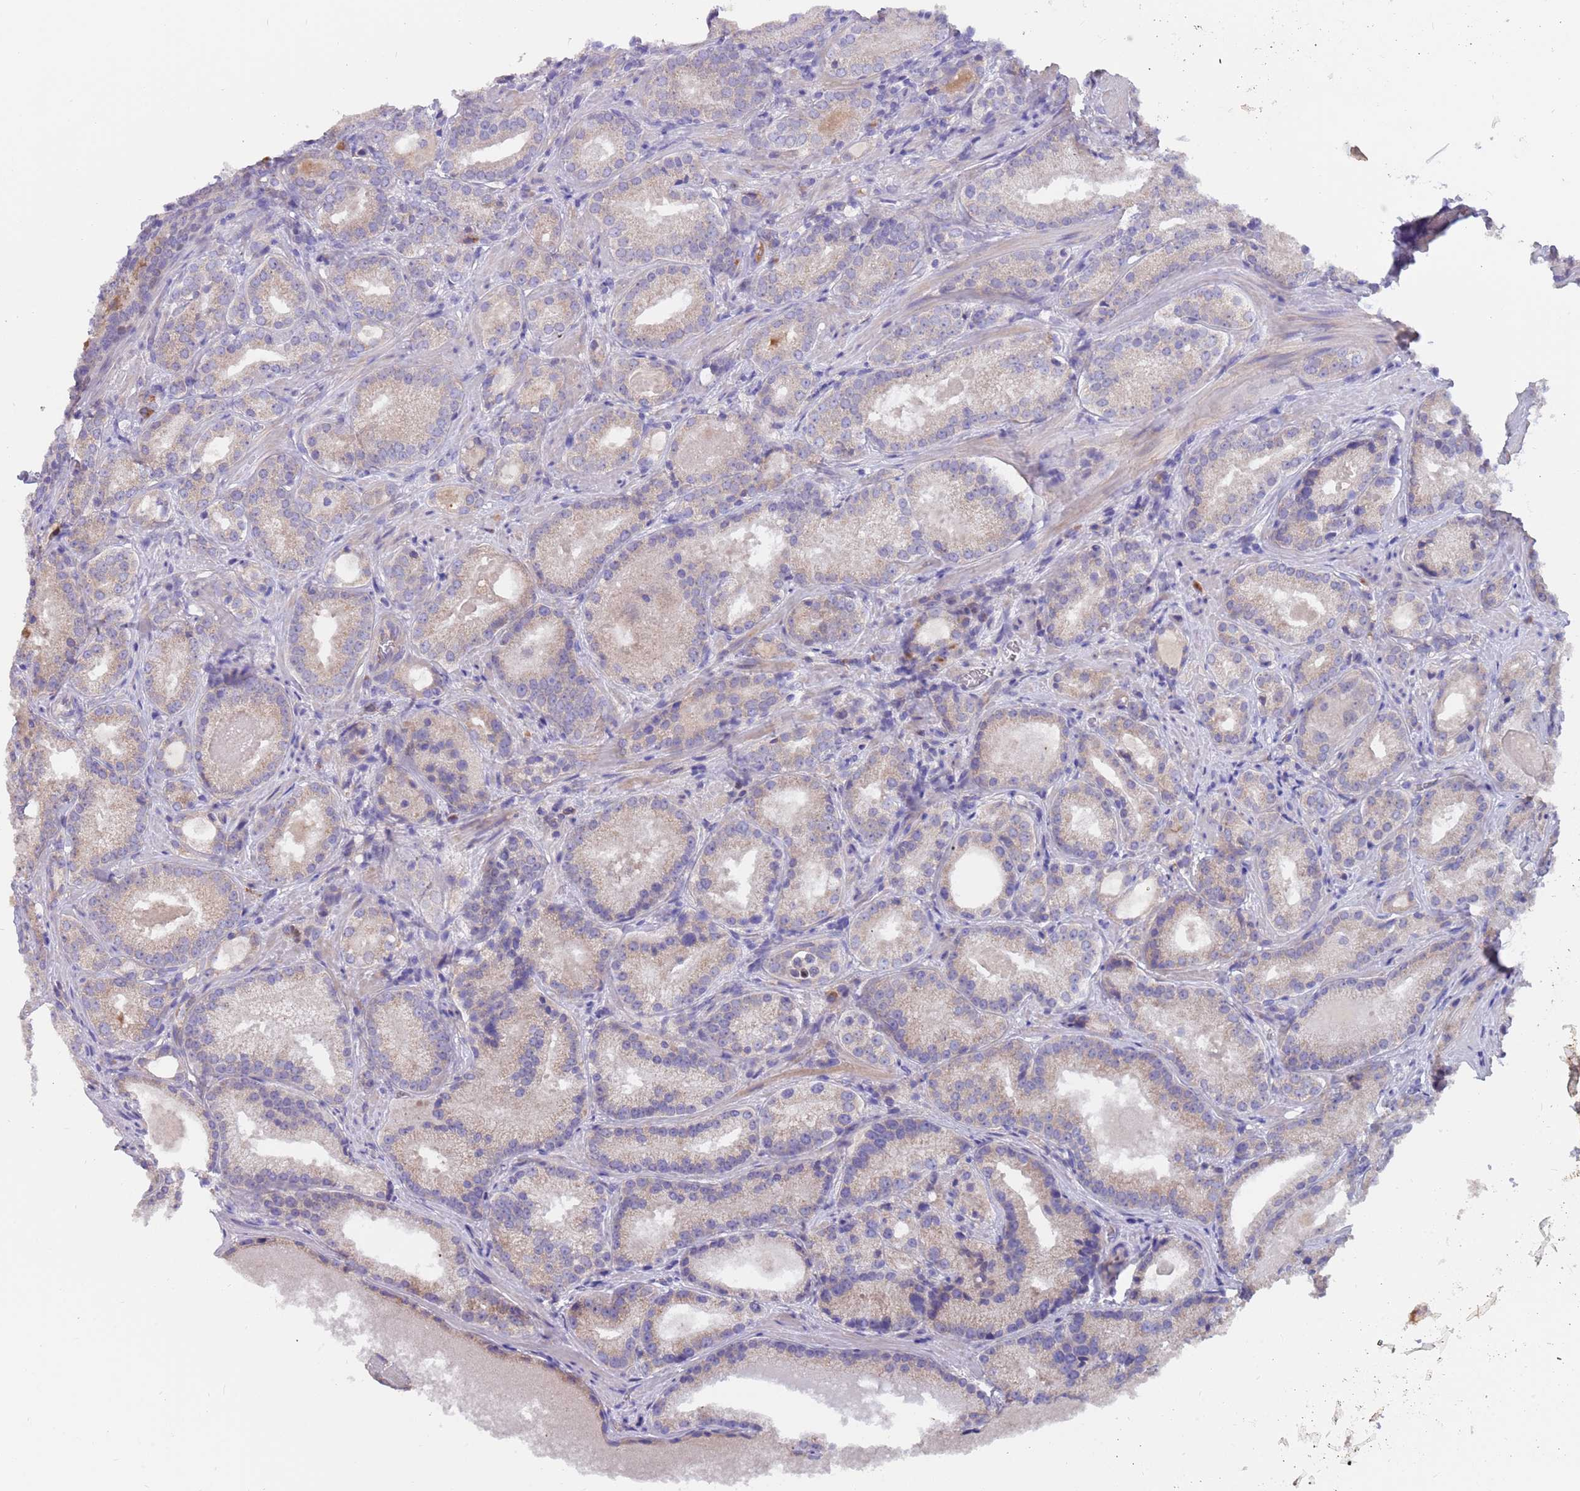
{"staining": {"intensity": "weak", "quantity": "<25%", "location": "cytoplasmic/membranous"}, "tissue": "prostate cancer", "cell_type": "Tumor cells", "image_type": "cancer", "snomed": [{"axis": "morphology", "description": "Adenocarcinoma, Low grade"}, {"axis": "topography", "description": "Prostate"}], "caption": "A photomicrograph of human prostate cancer (low-grade adenocarcinoma) is negative for staining in tumor cells. The staining is performed using DAB (3,3'-diaminobenzidine) brown chromogen with nuclei counter-stained in using hematoxylin.", "gene": "ZNF746", "patient": {"sex": "male", "age": 57}}